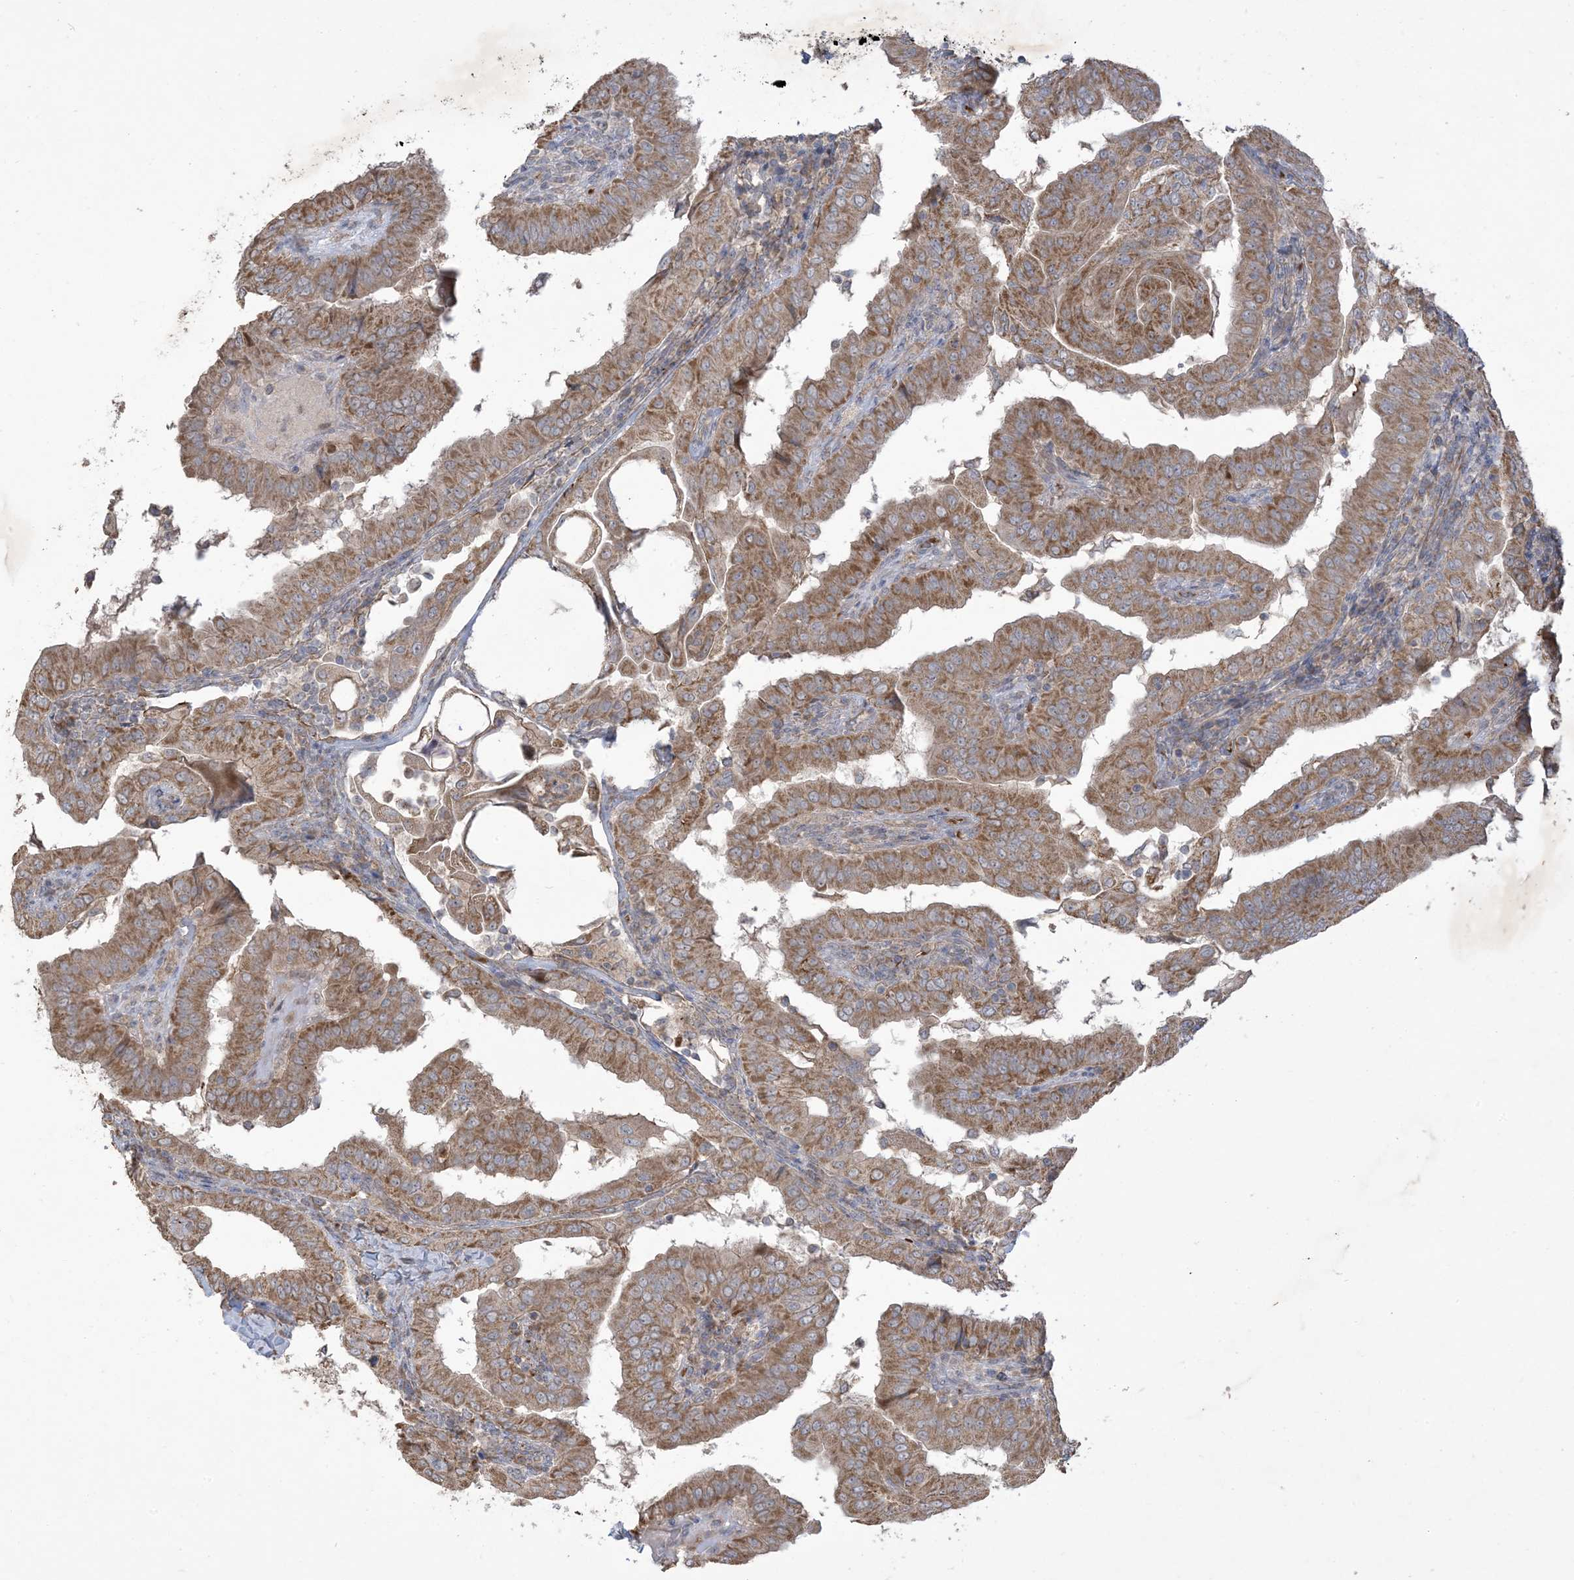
{"staining": {"intensity": "moderate", "quantity": ">75%", "location": "cytoplasmic/membranous"}, "tissue": "thyroid cancer", "cell_type": "Tumor cells", "image_type": "cancer", "snomed": [{"axis": "morphology", "description": "Papillary adenocarcinoma, NOS"}, {"axis": "topography", "description": "Thyroid gland"}], "caption": "Immunohistochemical staining of thyroid cancer shows medium levels of moderate cytoplasmic/membranous protein staining in about >75% of tumor cells.", "gene": "KLHL18", "patient": {"sex": "male", "age": 33}}